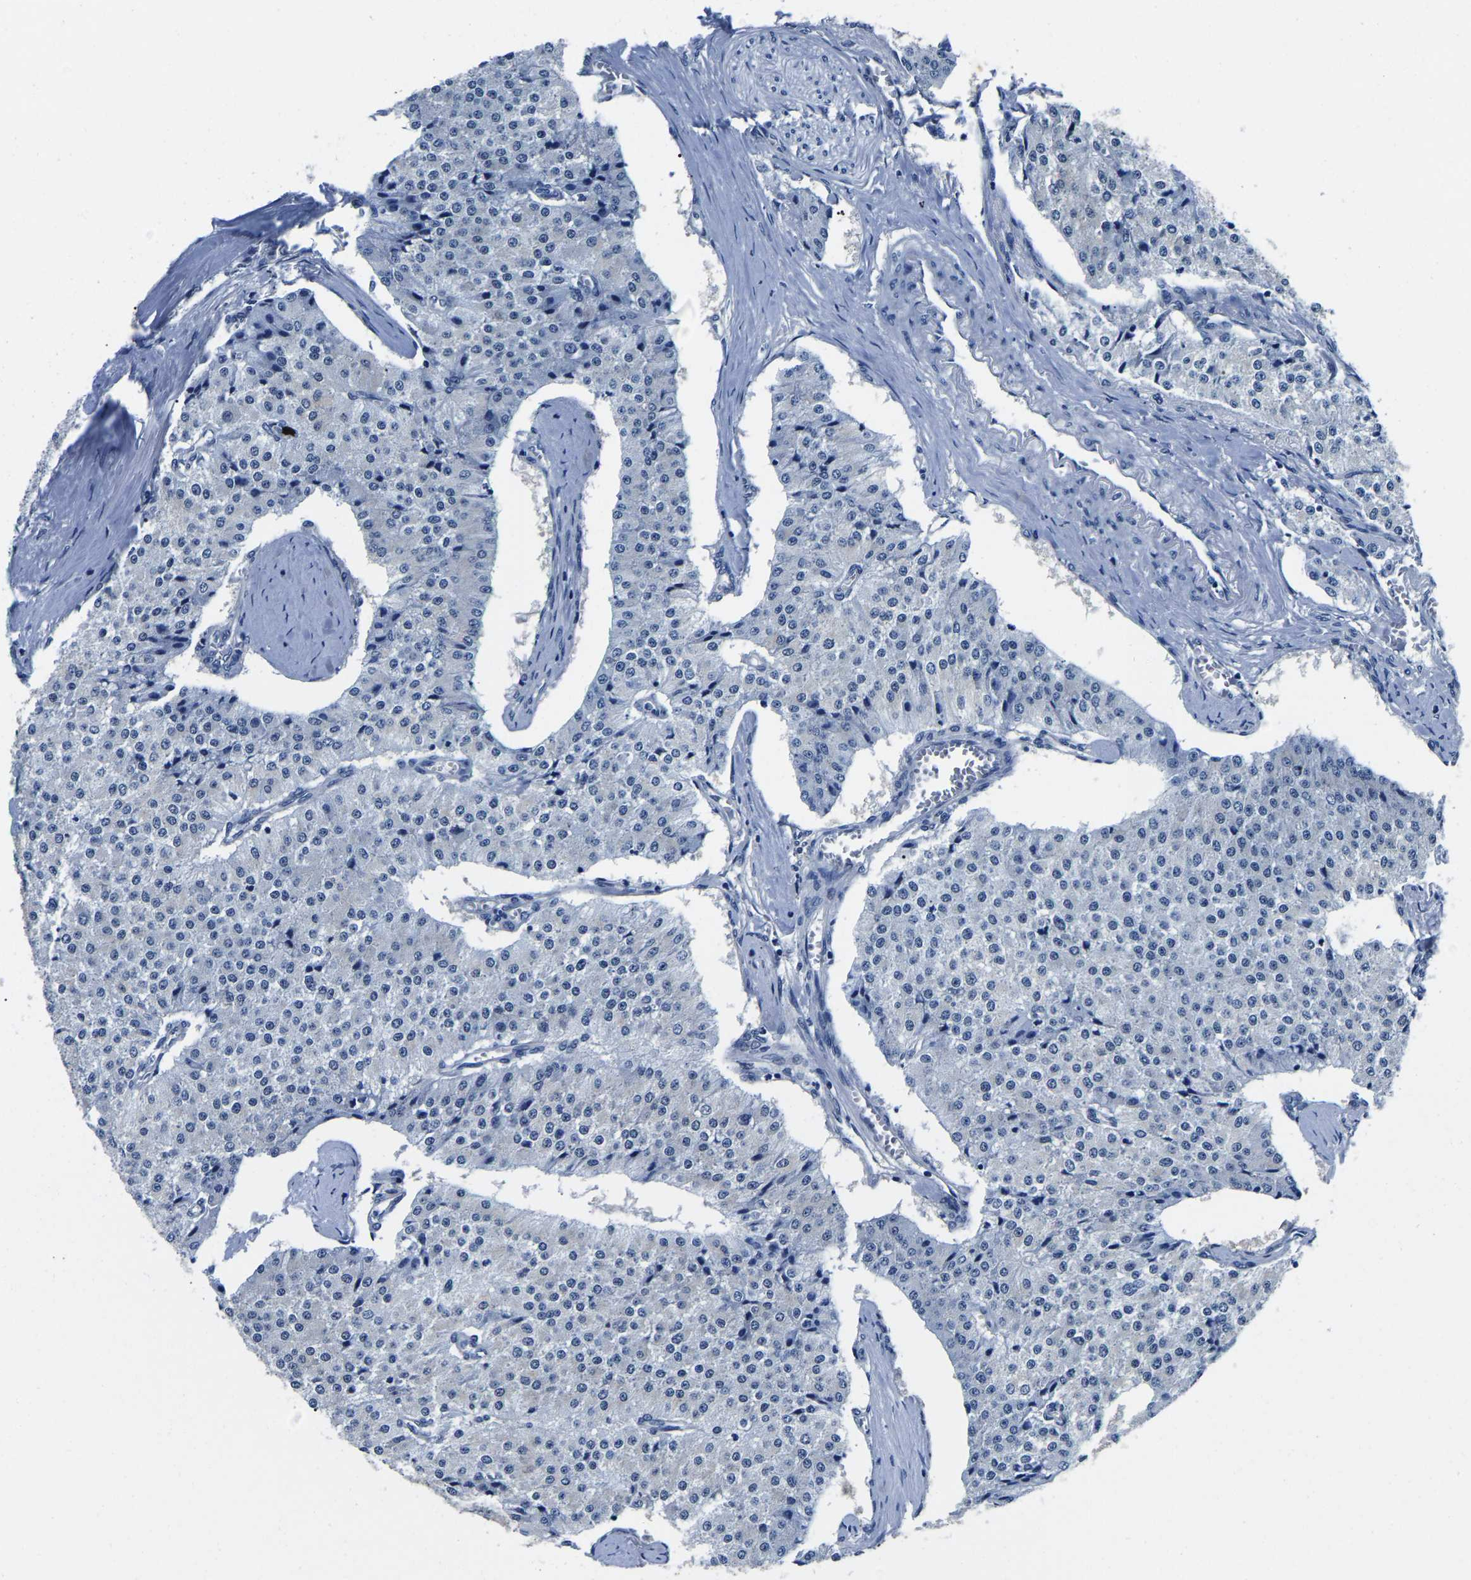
{"staining": {"intensity": "negative", "quantity": "none", "location": "none"}, "tissue": "carcinoid", "cell_type": "Tumor cells", "image_type": "cancer", "snomed": [{"axis": "morphology", "description": "Carcinoid, malignant, NOS"}, {"axis": "topography", "description": "Colon"}], "caption": "Carcinoid (malignant) was stained to show a protein in brown. There is no significant positivity in tumor cells.", "gene": "ACO1", "patient": {"sex": "female", "age": 52}}